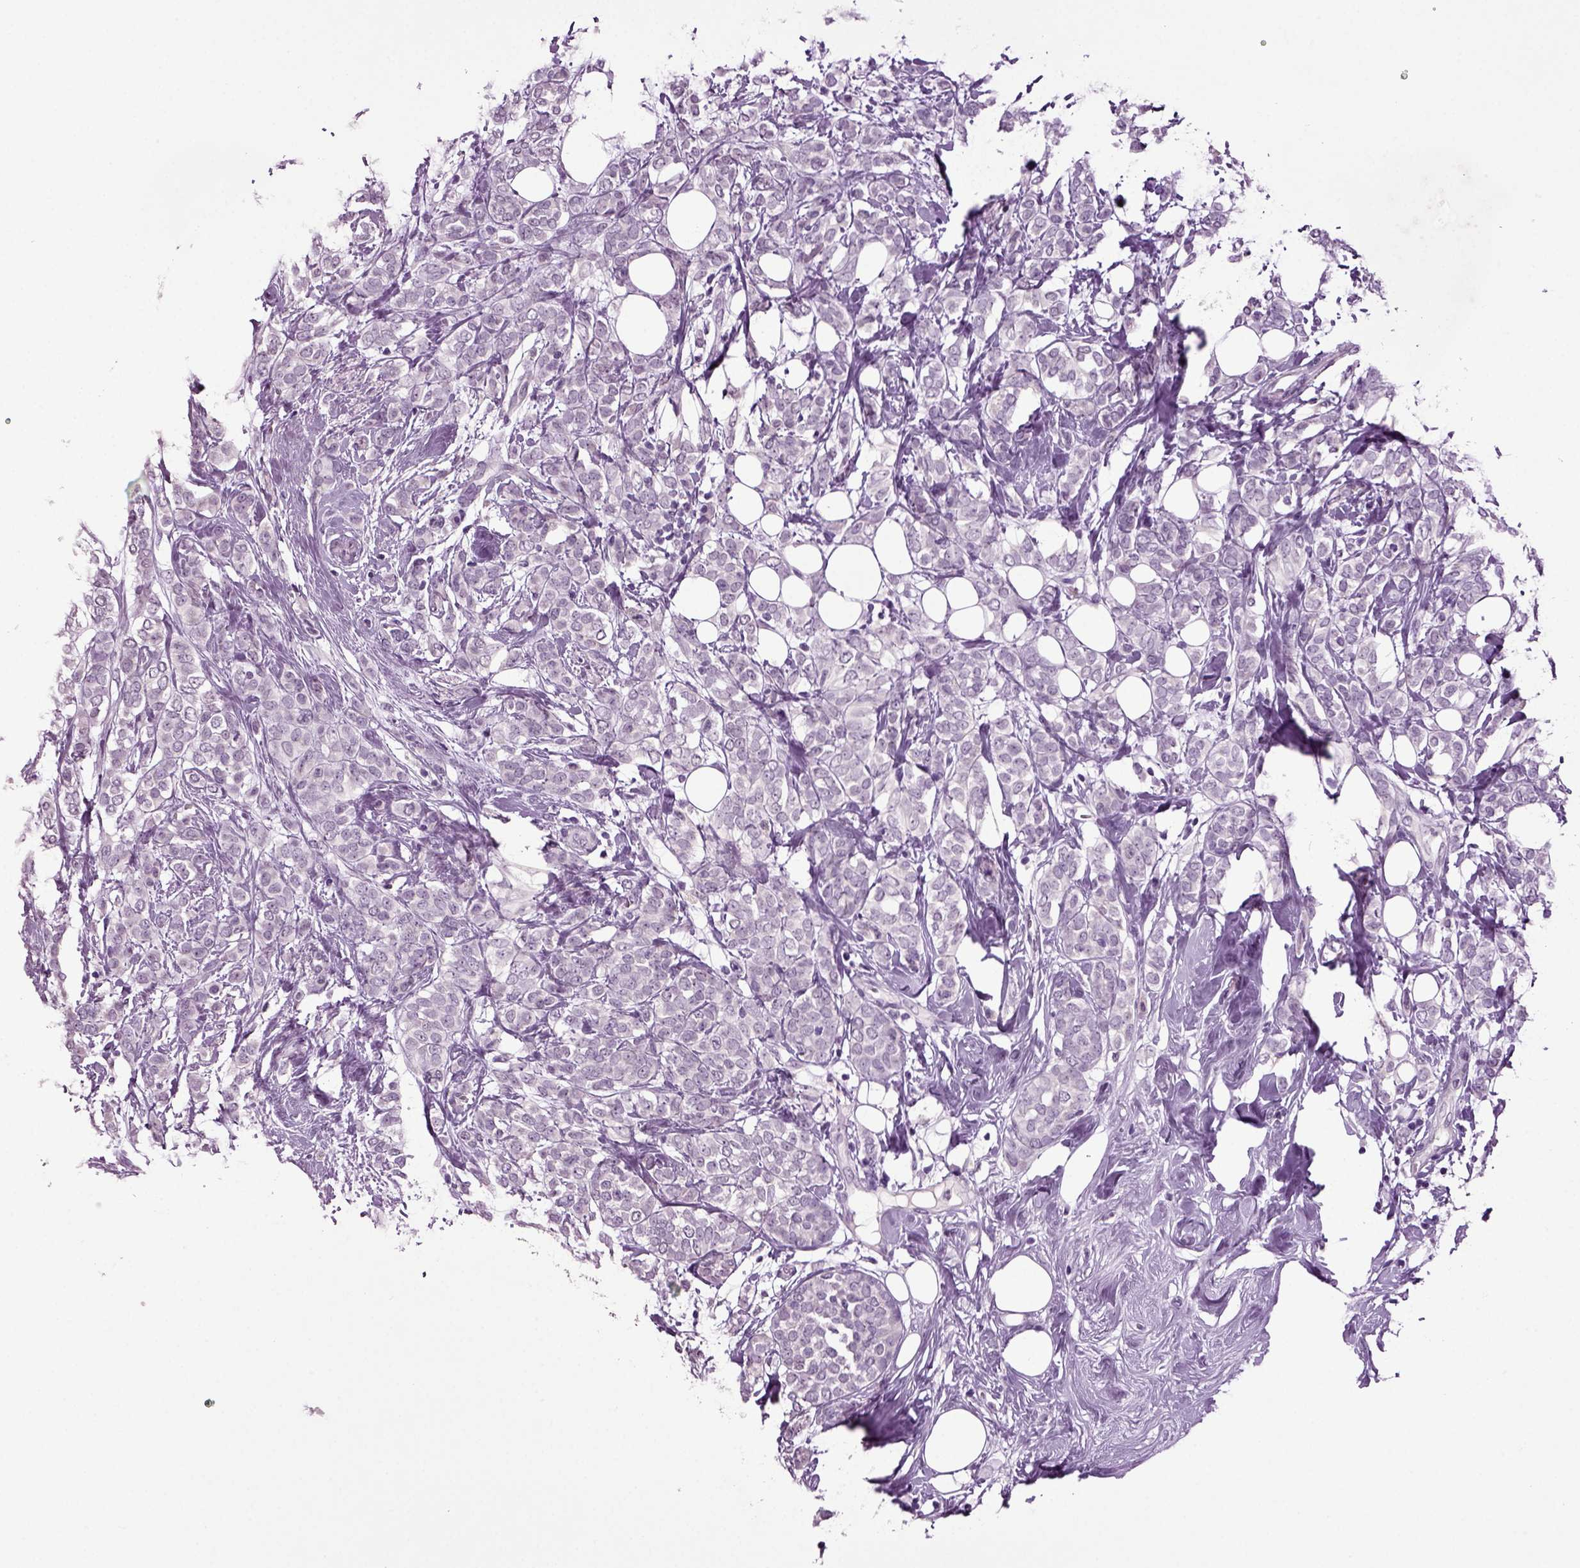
{"staining": {"intensity": "negative", "quantity": "none", "location": "none"}, "tissue": "breast cancer", "cell_type": "Tumor cells", "image_type": "cancer", "snomed": [{"axis": "morphology", "description": "Lobular carcinoma"}, {"axis": "topography", "description": "Breast"}], "caption": "DAB (3,3'-diaminobenzidine) immunohistochemical staining of human breast cancer (lobular carcinoma) displays no significant expression in tumor cells. The staining was performed using DAB (3,3'-diaminobenzidine) to visualize the protein expression in brown, while the nuclei were stained in blue with hematoxylin (Magnification: 20x).", "gene": "SLC17A6", "patient": {"sex": "female", "age": 49}}